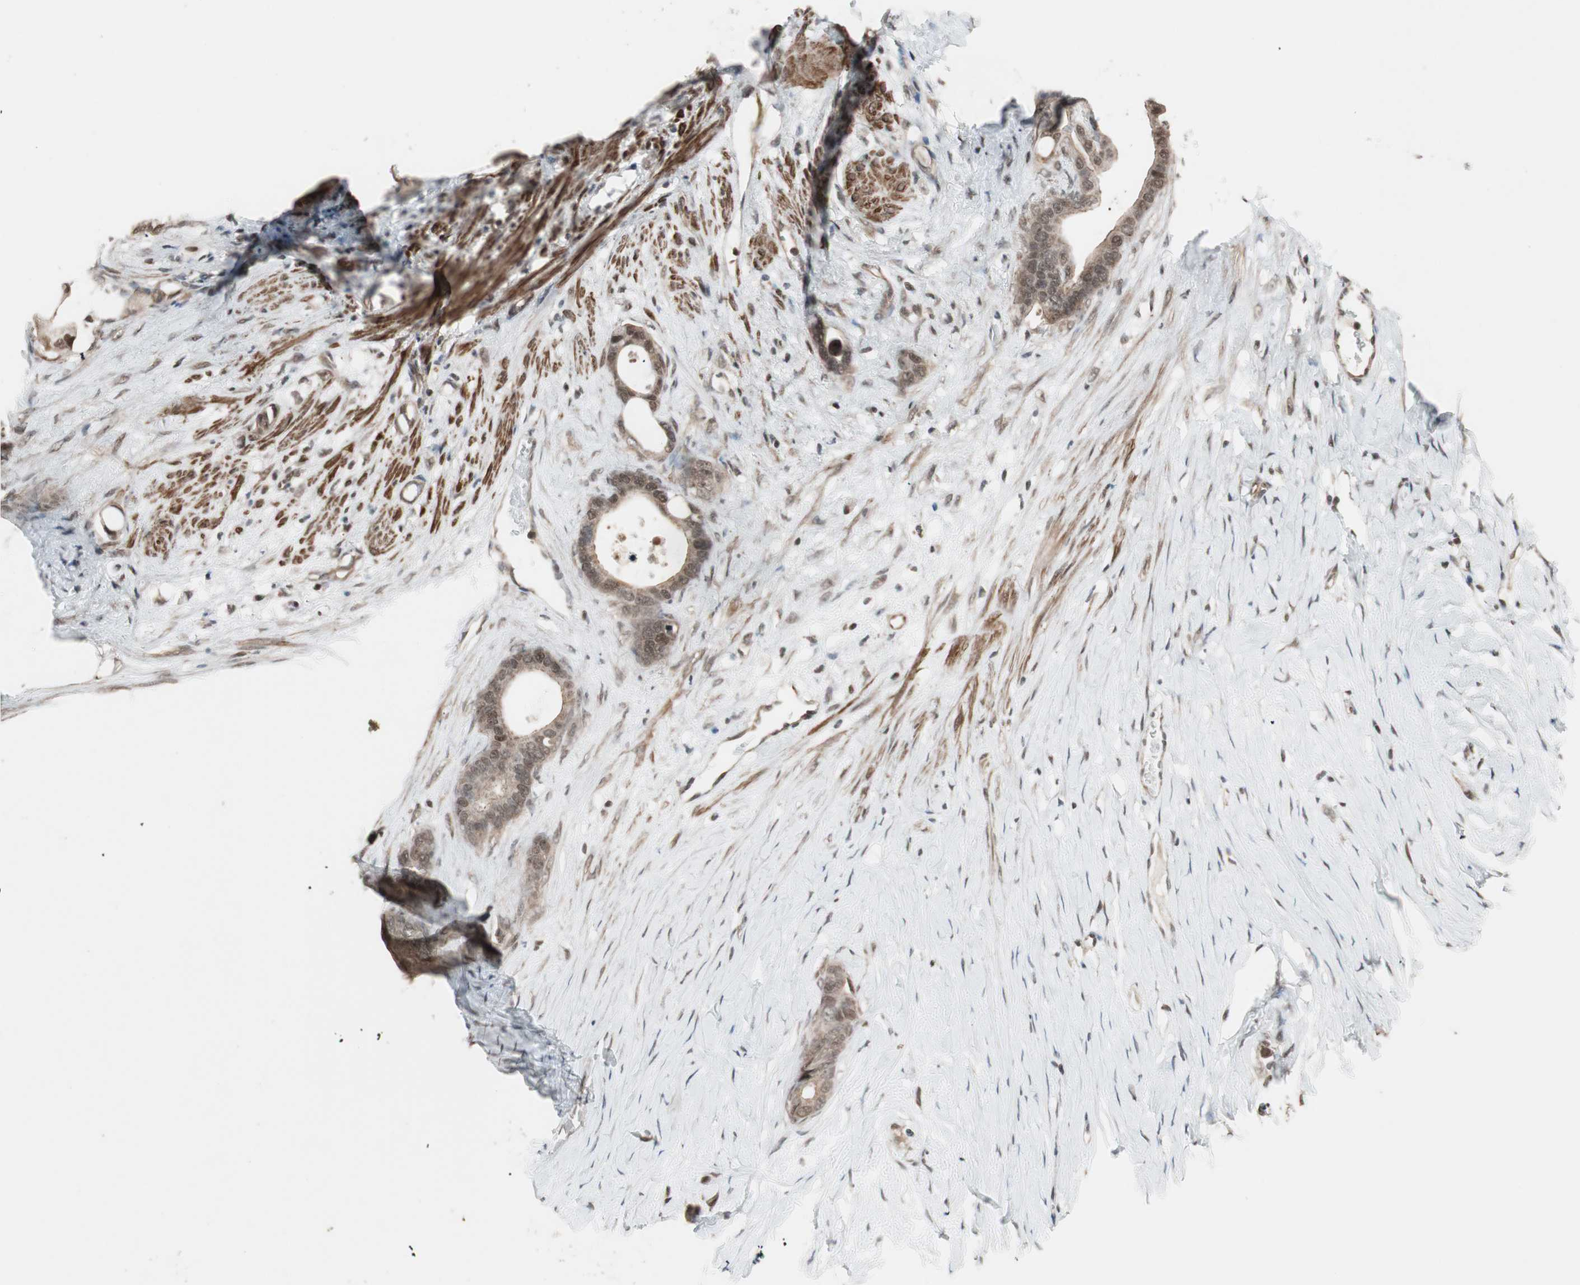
{"staining": {"intensity": "weak", "quantity": "25%-75%", "location": "cytoplasmic/membranous,nuclear"}, "tissue": "stomach cancer", "cell_type": "Tumor cells", "image_type": "cancer", "snomed": [{"axis": "morphology", "description": "Adenocarcinoma, NOS"}, {"axis": "topography", "description": "Stomach"}], "caption": "This is a photomicrograph of immunohistochemistry (IHC) staining of stomach adenocarcinoma, which shows weak positivity in the cytoplasmic/membranous and nuclear of tumor cells.", "gene": "DRAP1", "patient": {"sex": "female", "age": 75}}